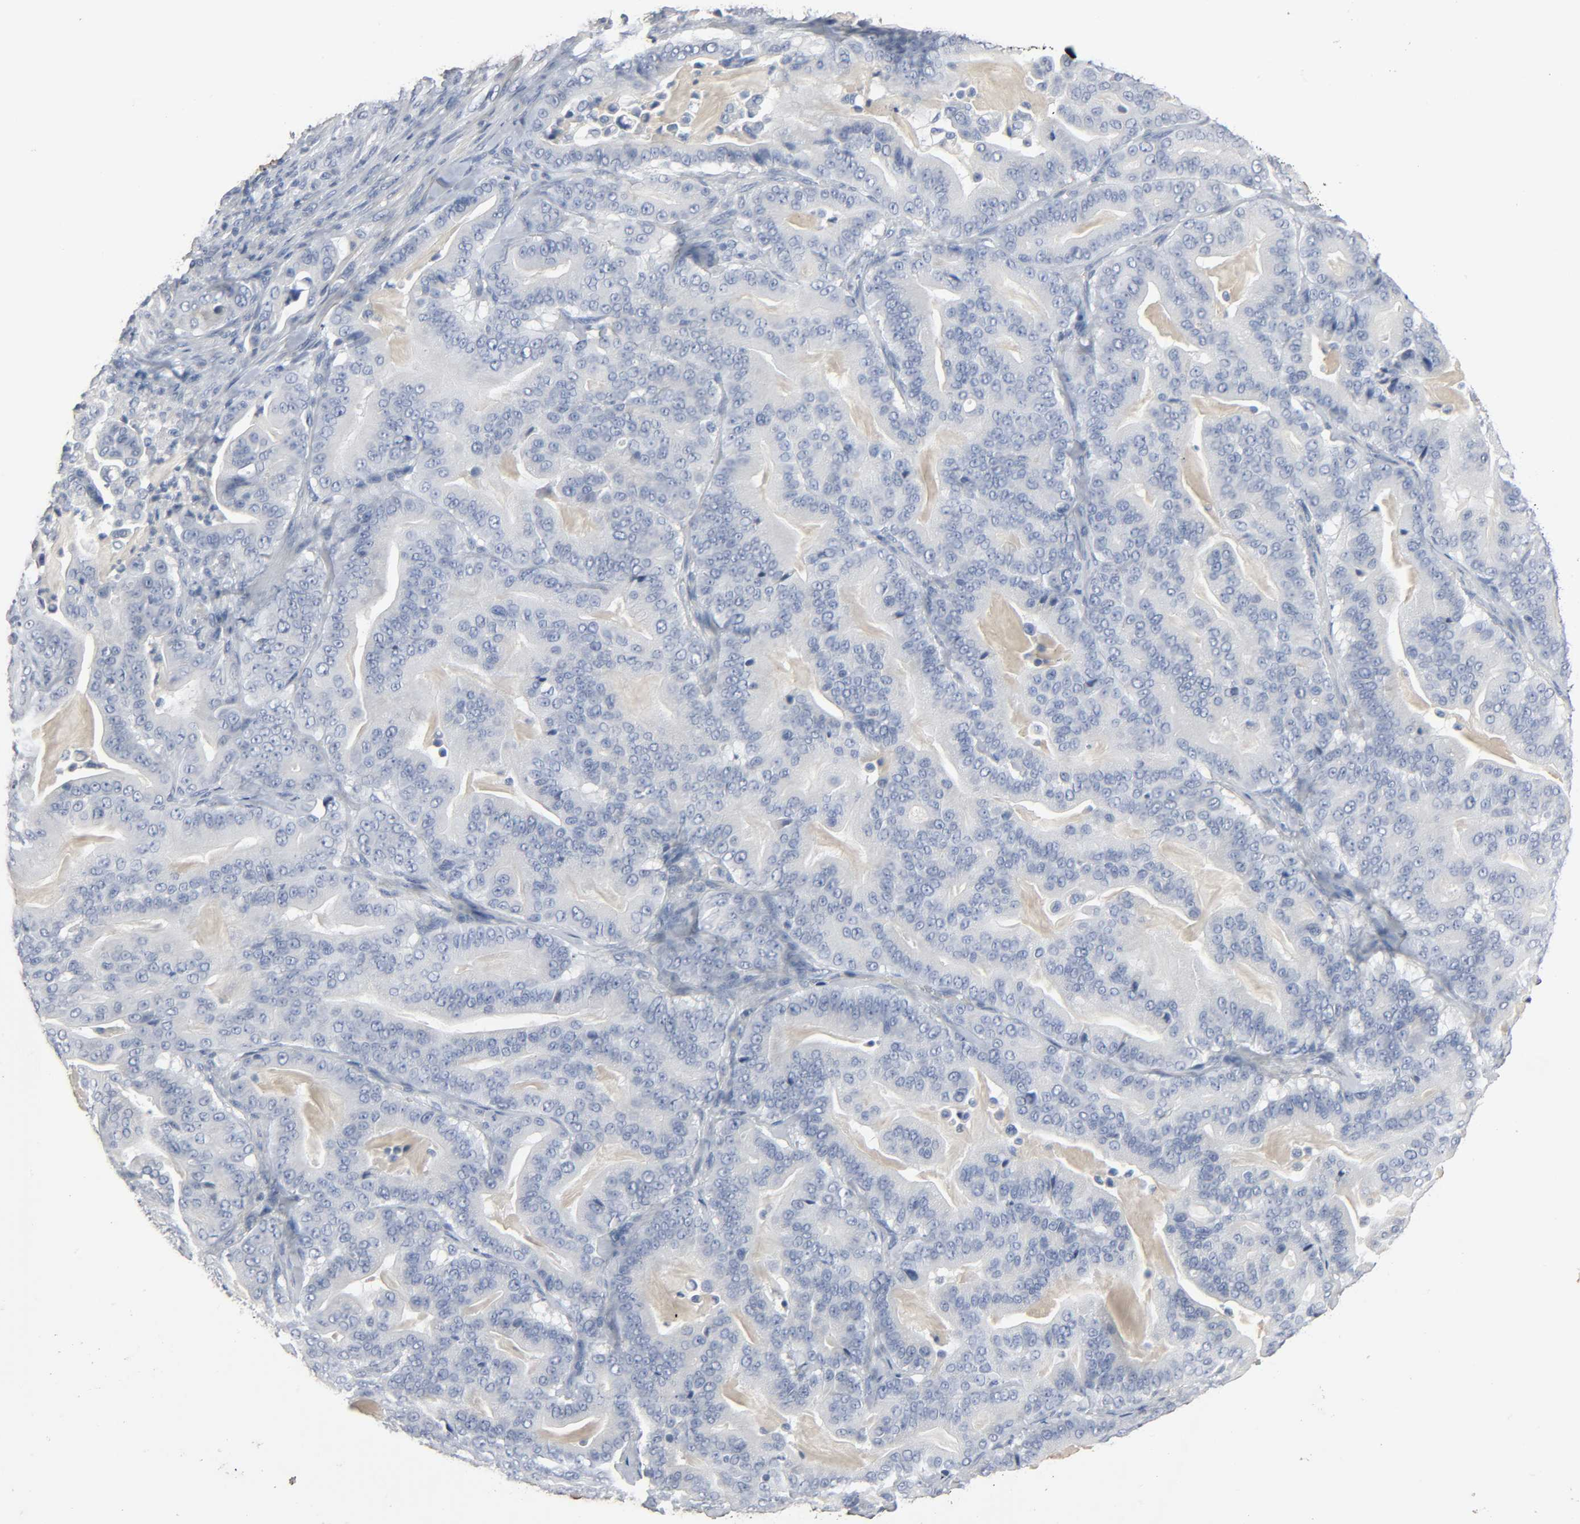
{"staining": {"intensity": "negative", "quantity": "none", "location": "none"}, "tissue": "pancreatic cancer", "cell_type": "Tumor cells", "image_type": "cancer", "snomed": [{"axis": "morphology", "description": "Adenocarcinoma, NOS"}, {"axis": "topography", "description": "Pancreas"}], "caption": "Immunohistochemistry (IHC) micrograph of neoplastic tissue: adenocarcinoma (pancreatic) stained with DAB shows no significant protein expression in tumor cells.", "gene": "FBLN5", "patient": {"sex": "male", "age": 63}}